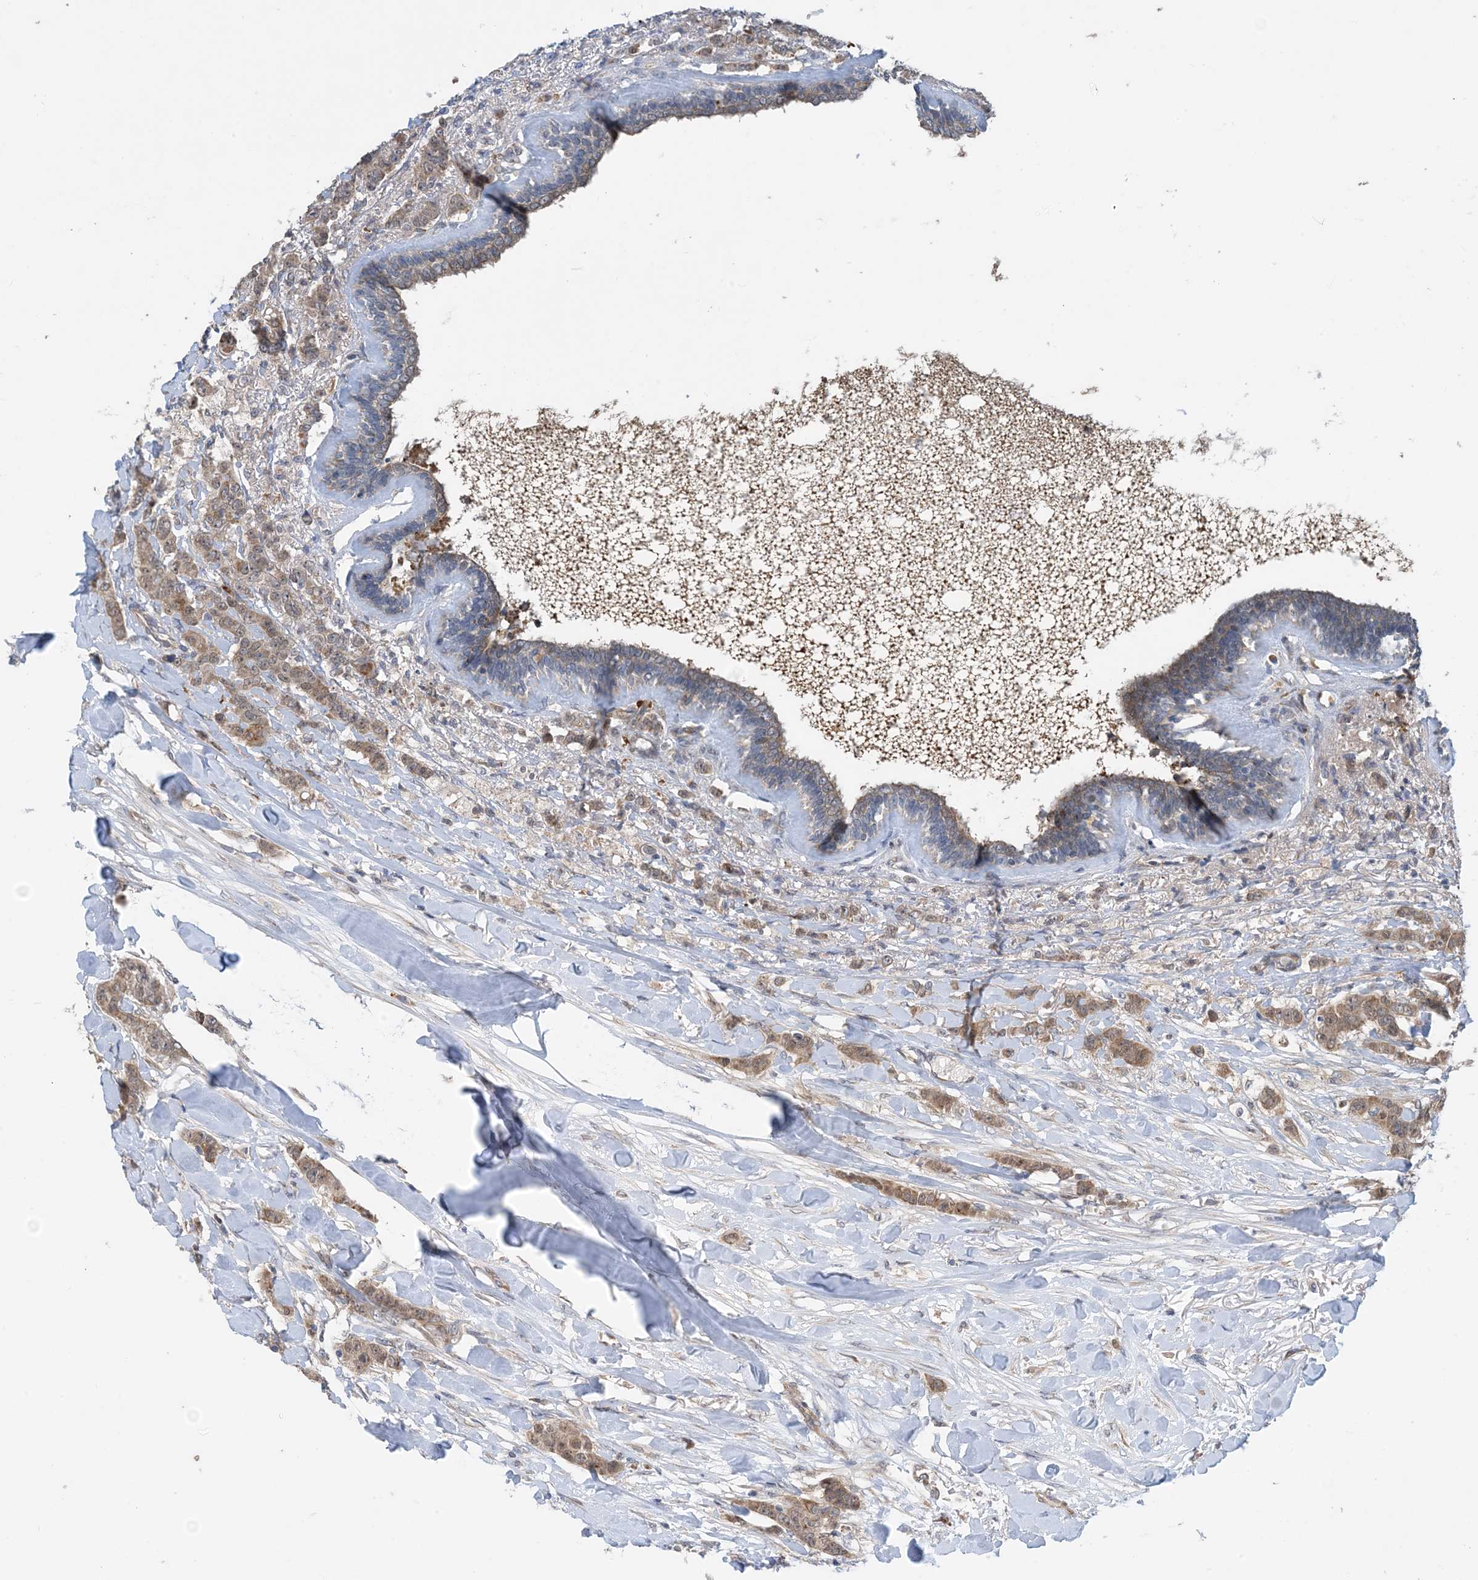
{"staining": {"intensity": "weak", "quantity": ">75%", "location": "cytoplasmic/membranous"}, "tissue": "breast cancer", "cell_type": "Tumor cells", "image_type": "cancer", "snomed": [{"axis": "morphology", "description": "Duct carcinoma"}, {"axis": "topography", "description": "Breast"}], "caption": "DAB (3,3'-diaminobenzidine) immunohistochemical staining of human breast cancer exhibits weak cytoplasmic/membranous protein staining in approximately >75% of tumor cells.", "gene": "PHOSPHO2", "patient": {"sex": "female", "age": 40}}